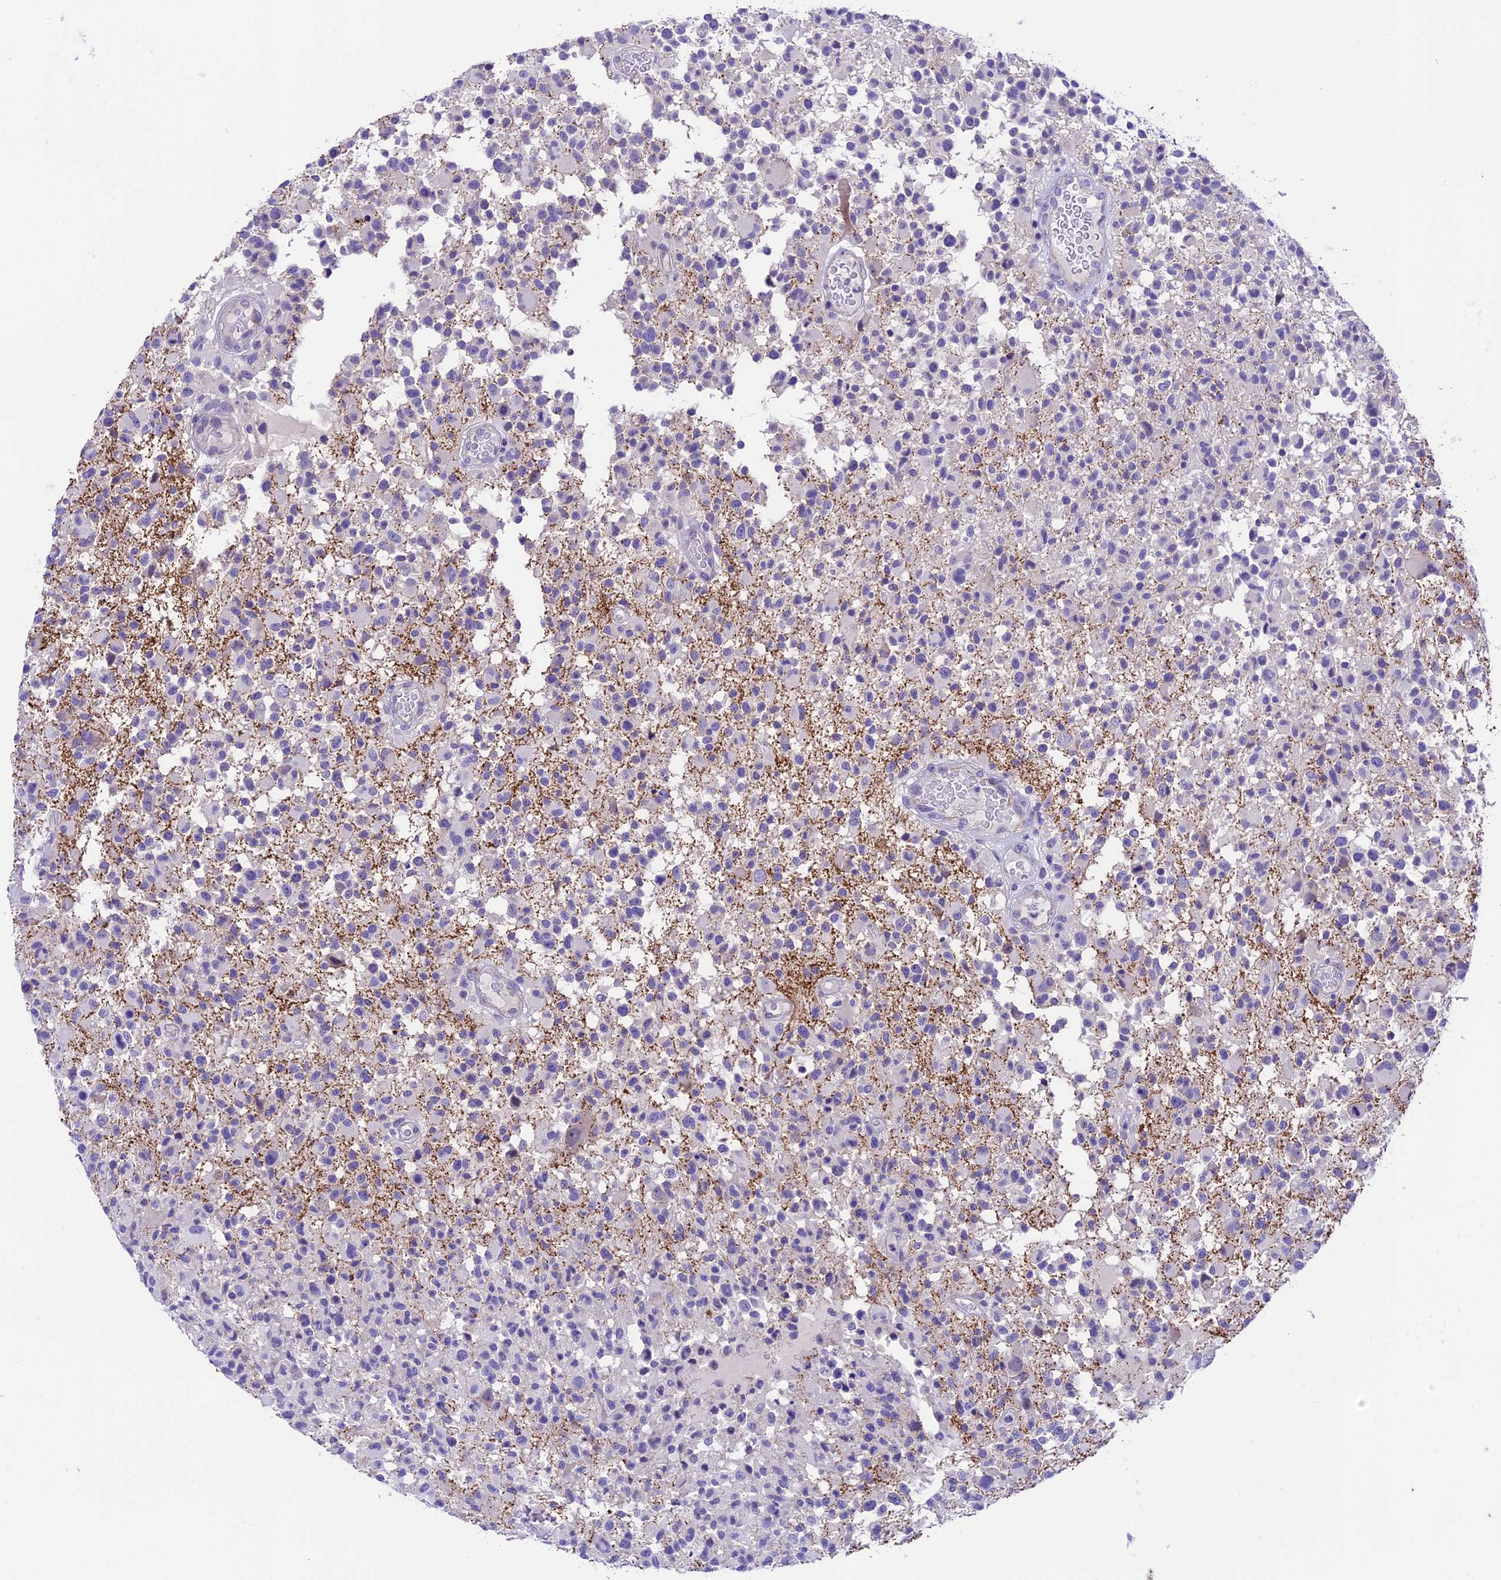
{"staining": {"intensity": "negative", "quantity": "none", "location": "none"}, "tissue": "glioma", "cell_type": "Tumor cells", "image_type": "cancer", "snomed": [{"axis": "morphology", "description": "Glioma, malignant, High grade"}, {"axis": "morphology", "description": "Glioblastoma, NOS"}, {"axis": "topography", "description": "Brain"}], "caption": "A micrograph of glioblastoma stained for a protein displays no brown staining in tumor cells.", "gene": "PRR15", "patient": {"sex": "male", "age": 60}}